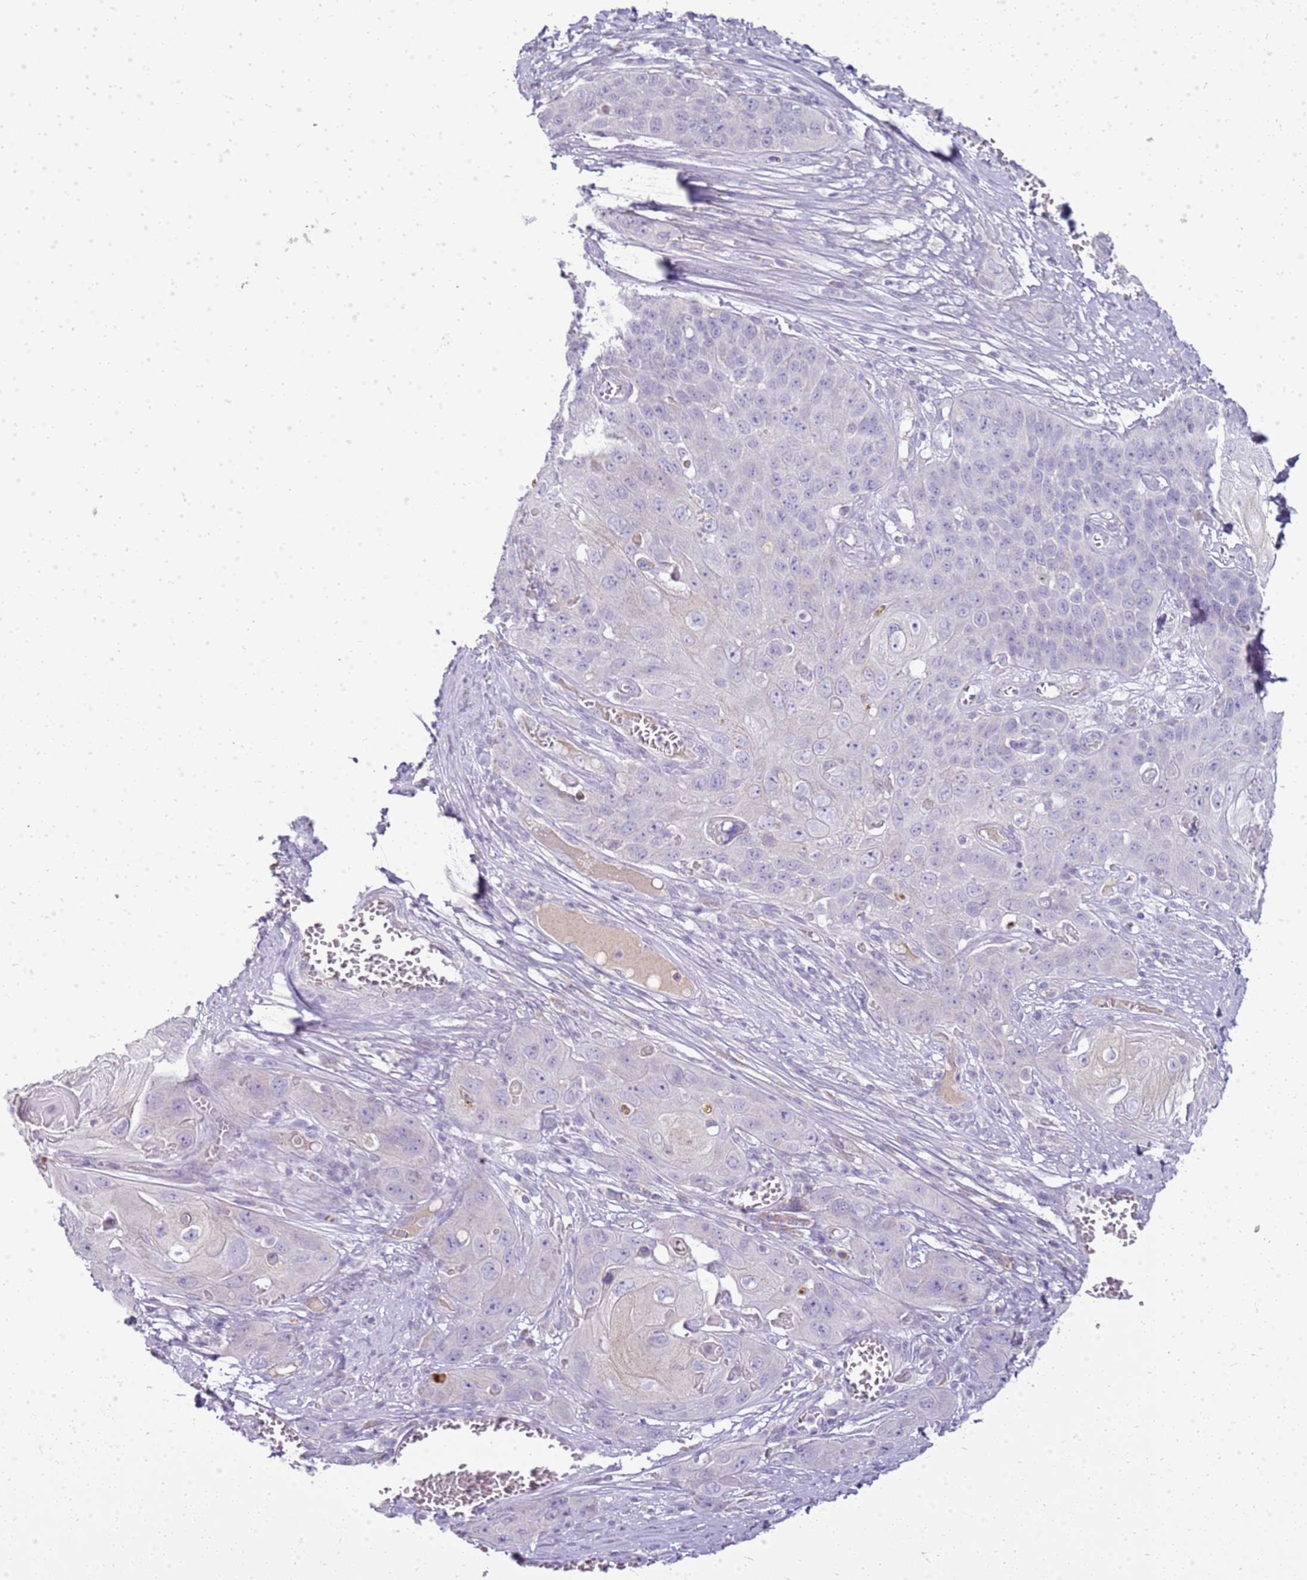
{"staining": {"intensity": "negative", "quantity": "none", "location": "none"}, "tissue": "skin cancer", "cell_type": "Tumor cells", "image_type": "cancer", "snomed": [{"axis": "morphology", "description": "Squamous cell carcinoma, NOS"}, {"axis": "topography", "description": "Skin"}], "caption": "Tumor cells show no significant positivity in skin cancer.", "gene": "FABP2", "patient": {"sex": "male", "age": 55}}